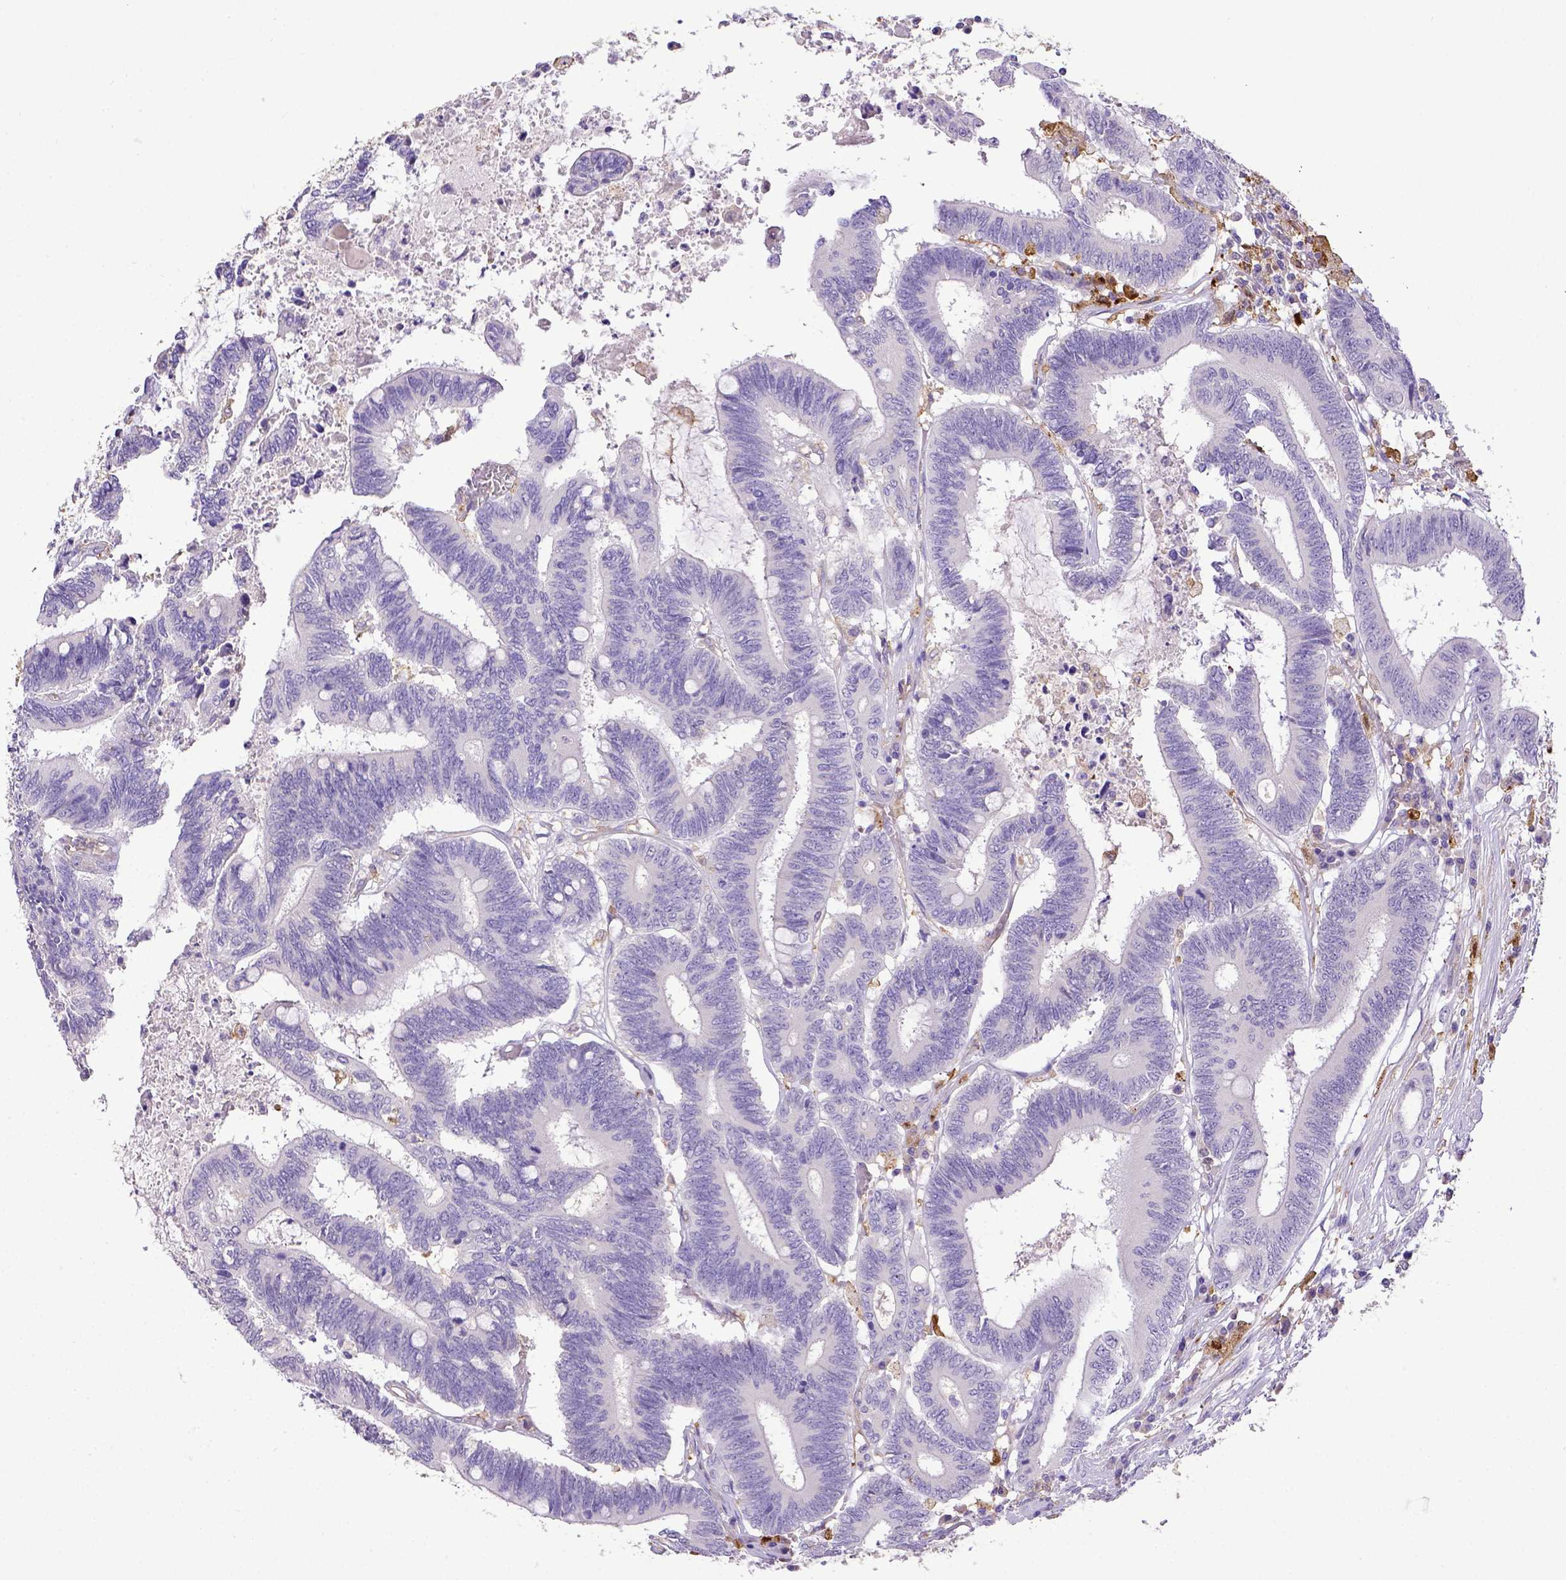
{"staining": {"intensity": "negative", "quantity": "none", "location": "none"}, "tissue": "colorectal cancer", "cell_type": "Tumor cells", "image_type": "cancer", "snomed": [{"axis": "morphology", "description": "Adenocarcinoma, NOS"}, {"axis": "topography", "description": "Rectum"}], "caption": "This photomicrograph is of colorectal adenocarcinoma stained with immunohistochemistry (IHC) to label a protein in brown with the nuclei are counter-stained blue. There is no staining in tumor cells.", "gene": "CD40", "patient": {"sex": "male", "age": 54}}